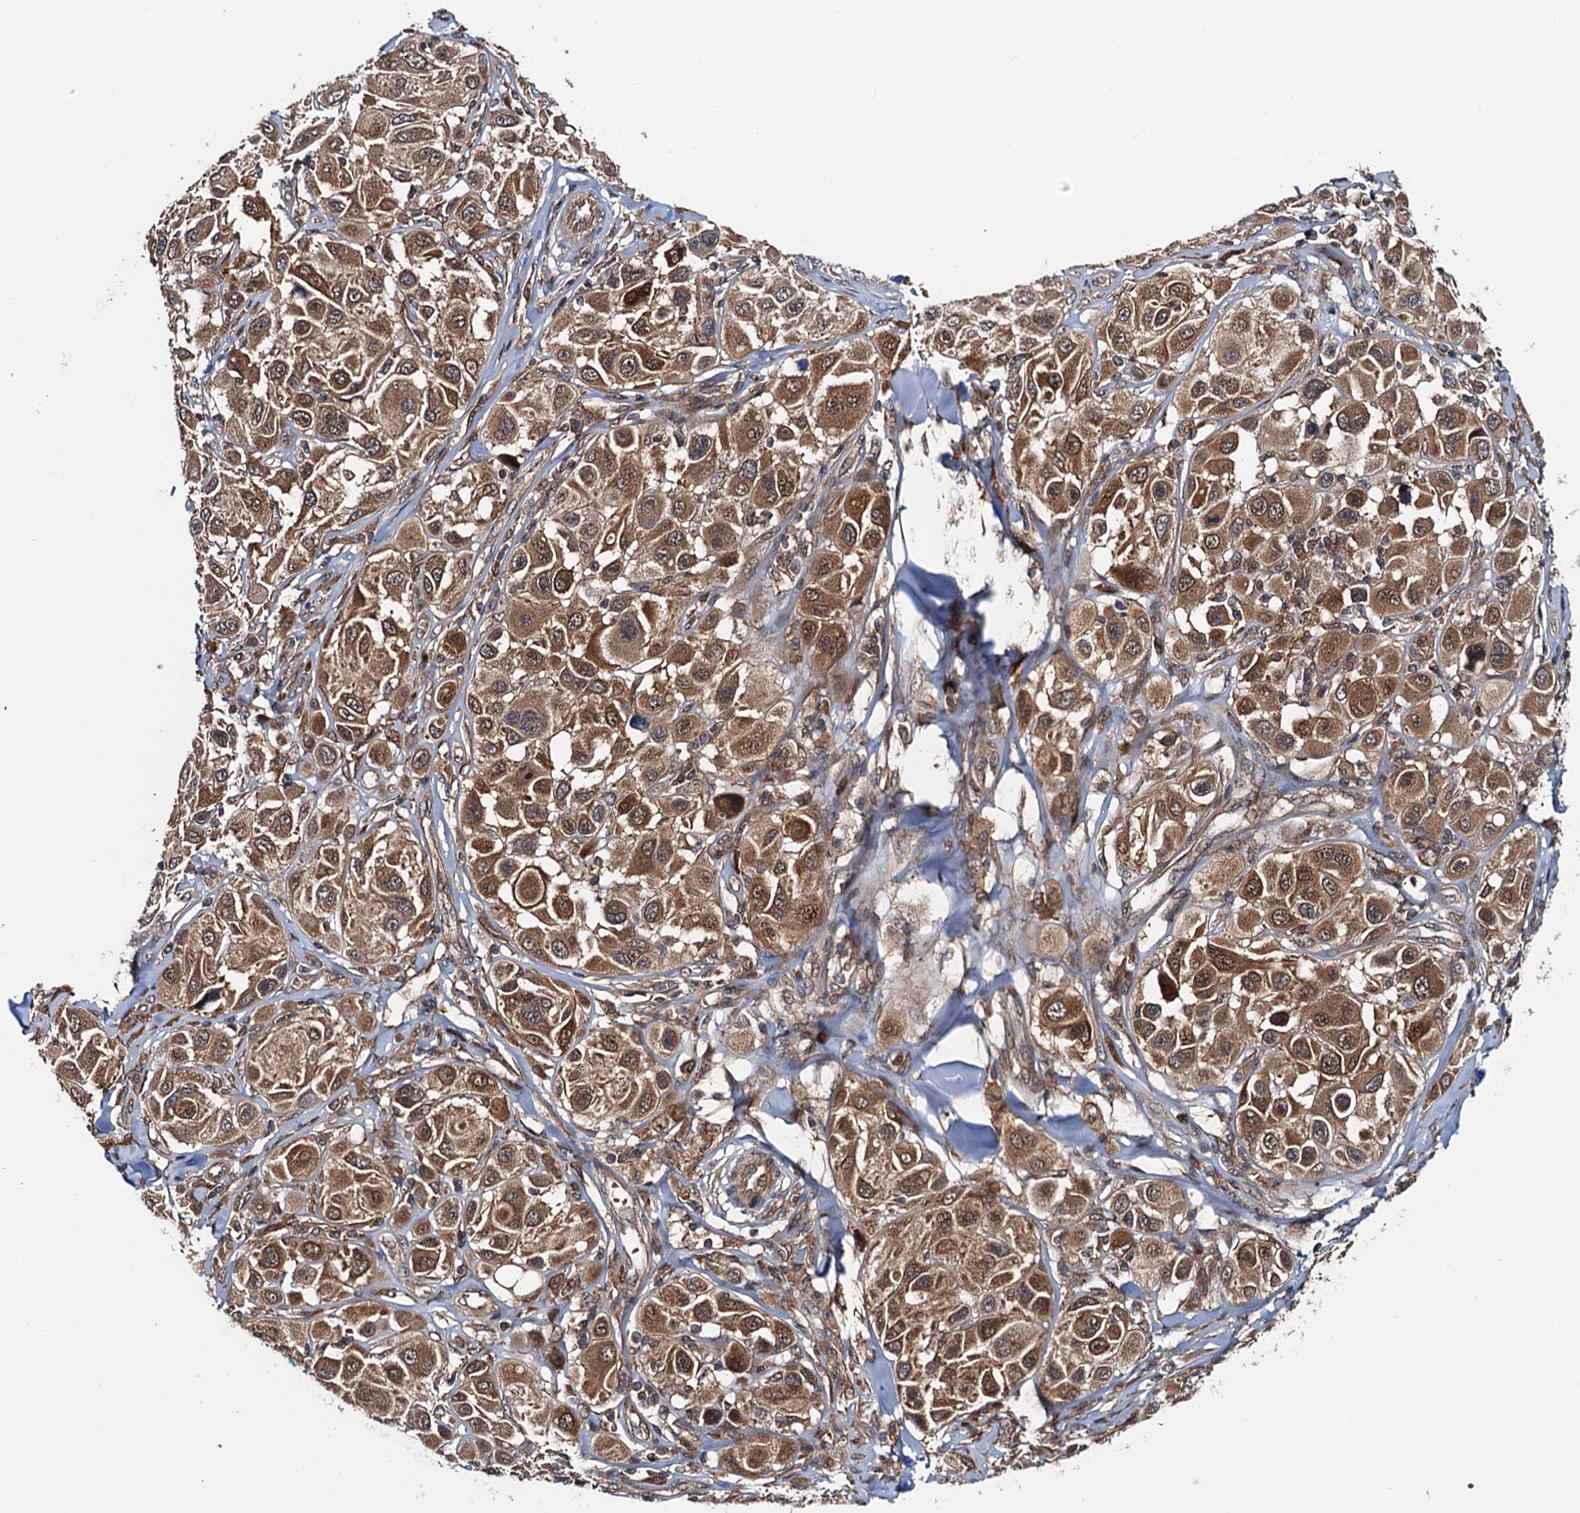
{"staining": {"intensity": "strong", "quantity": ">75%", "location": "cytoplasmic/membranous,nuclear"}, "tissue": "melanoma", "cell_type": "Tumor cells", "image_type": "cancer", "snomed": [{"axis": "morphology", "description": "Malignant melanoma, Metastatic site"}, {"axis": "topography", "description": "Skin"}], "caption": "Protein staining of melanoma tissue reveals strong cytoplasmic/membranous and nuclear staining in about >75% of tumor cells.", "gene": "AAGAB", "patient": {"sex": "male", "age": 41}}